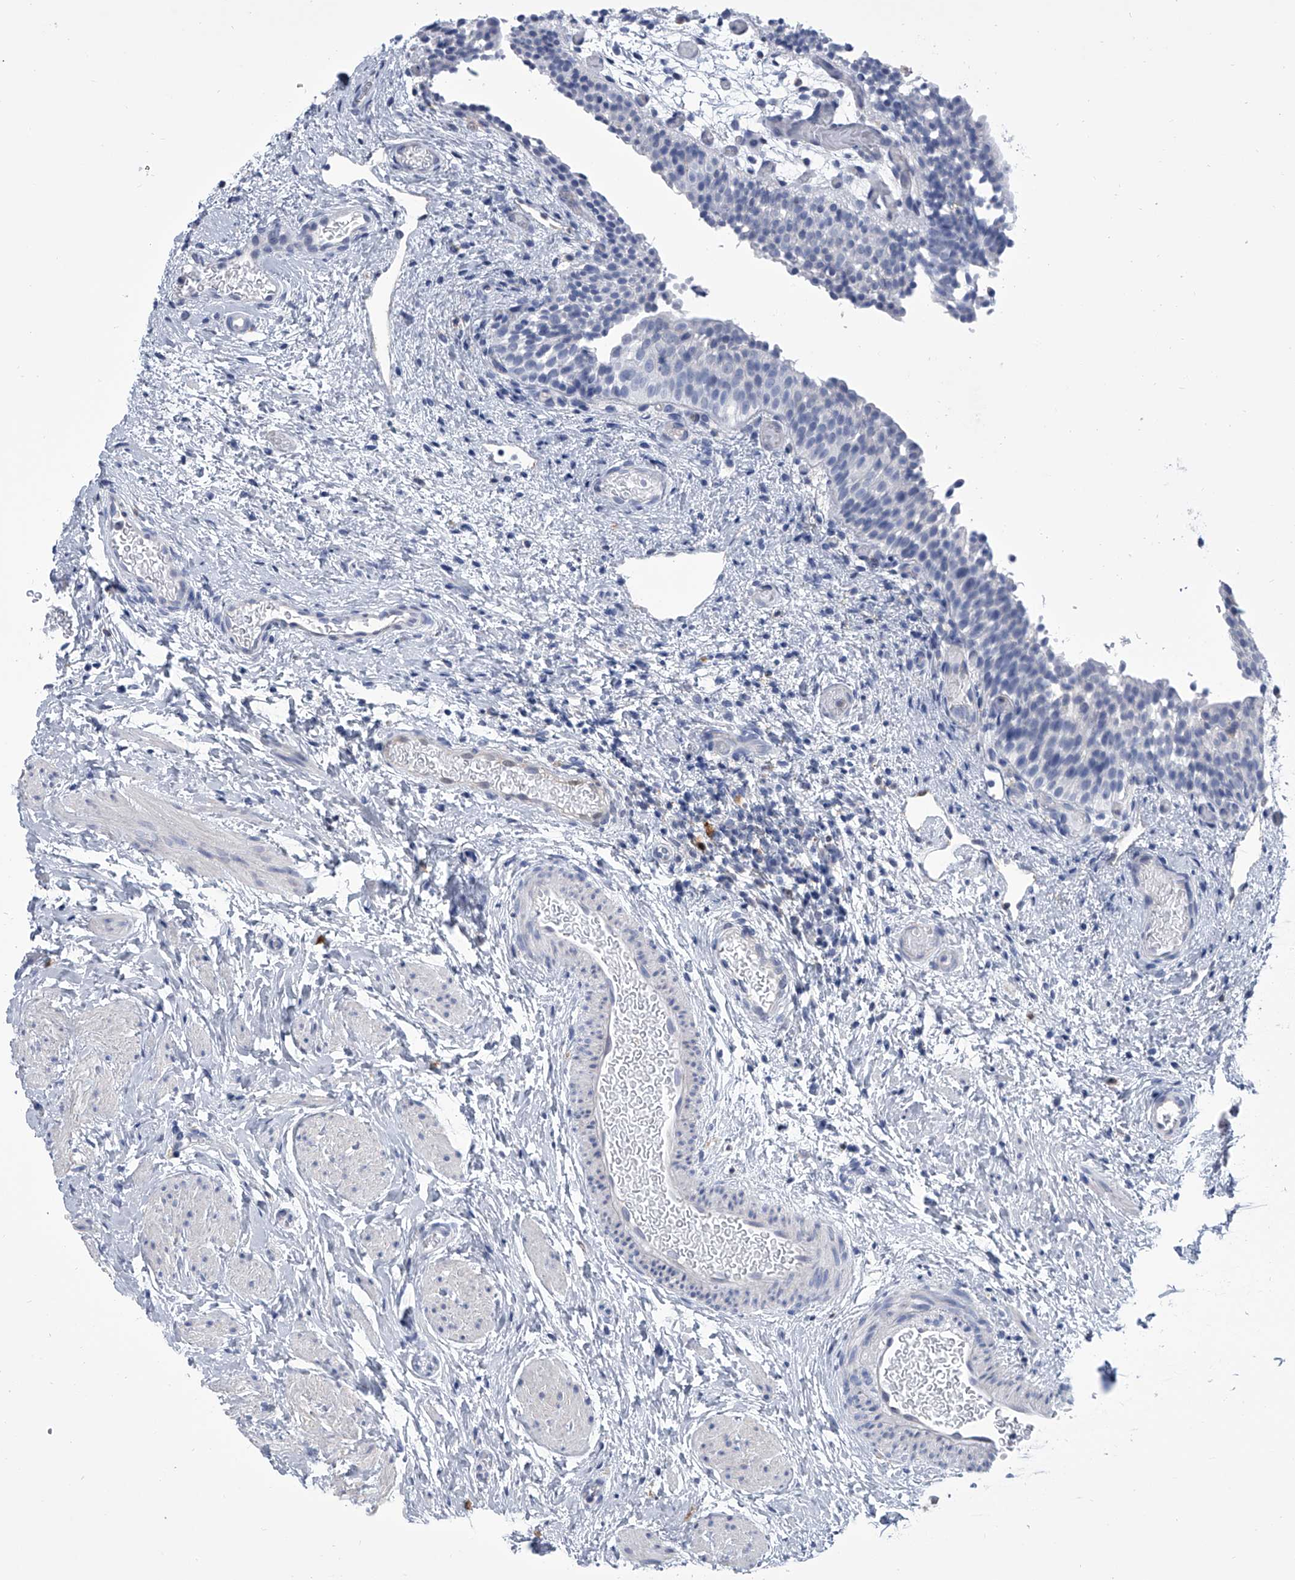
{"staining": {"intensity": "negative", "quantity": "none", "location": "none"}, "tissue": "urinary bladder", "cell_type": "Urothelial cells", "image_type": "normal", "snomed": [{"axis": "morphology", "description": "Normal tissue, NOS"}, {"axis": "topography", "description": "Urinary bladder"}], "caption": "Protein analysis of unremarkable urinary bladder reveals no significant expression in urothelial cells. Brightfield microscopy of immunohistochemistry stained with DAB (brown) and hematoxylin (blue), captured at high magnification.", "gene": "SERPINB9", "patient": {"sex": "male", "age": 1}}